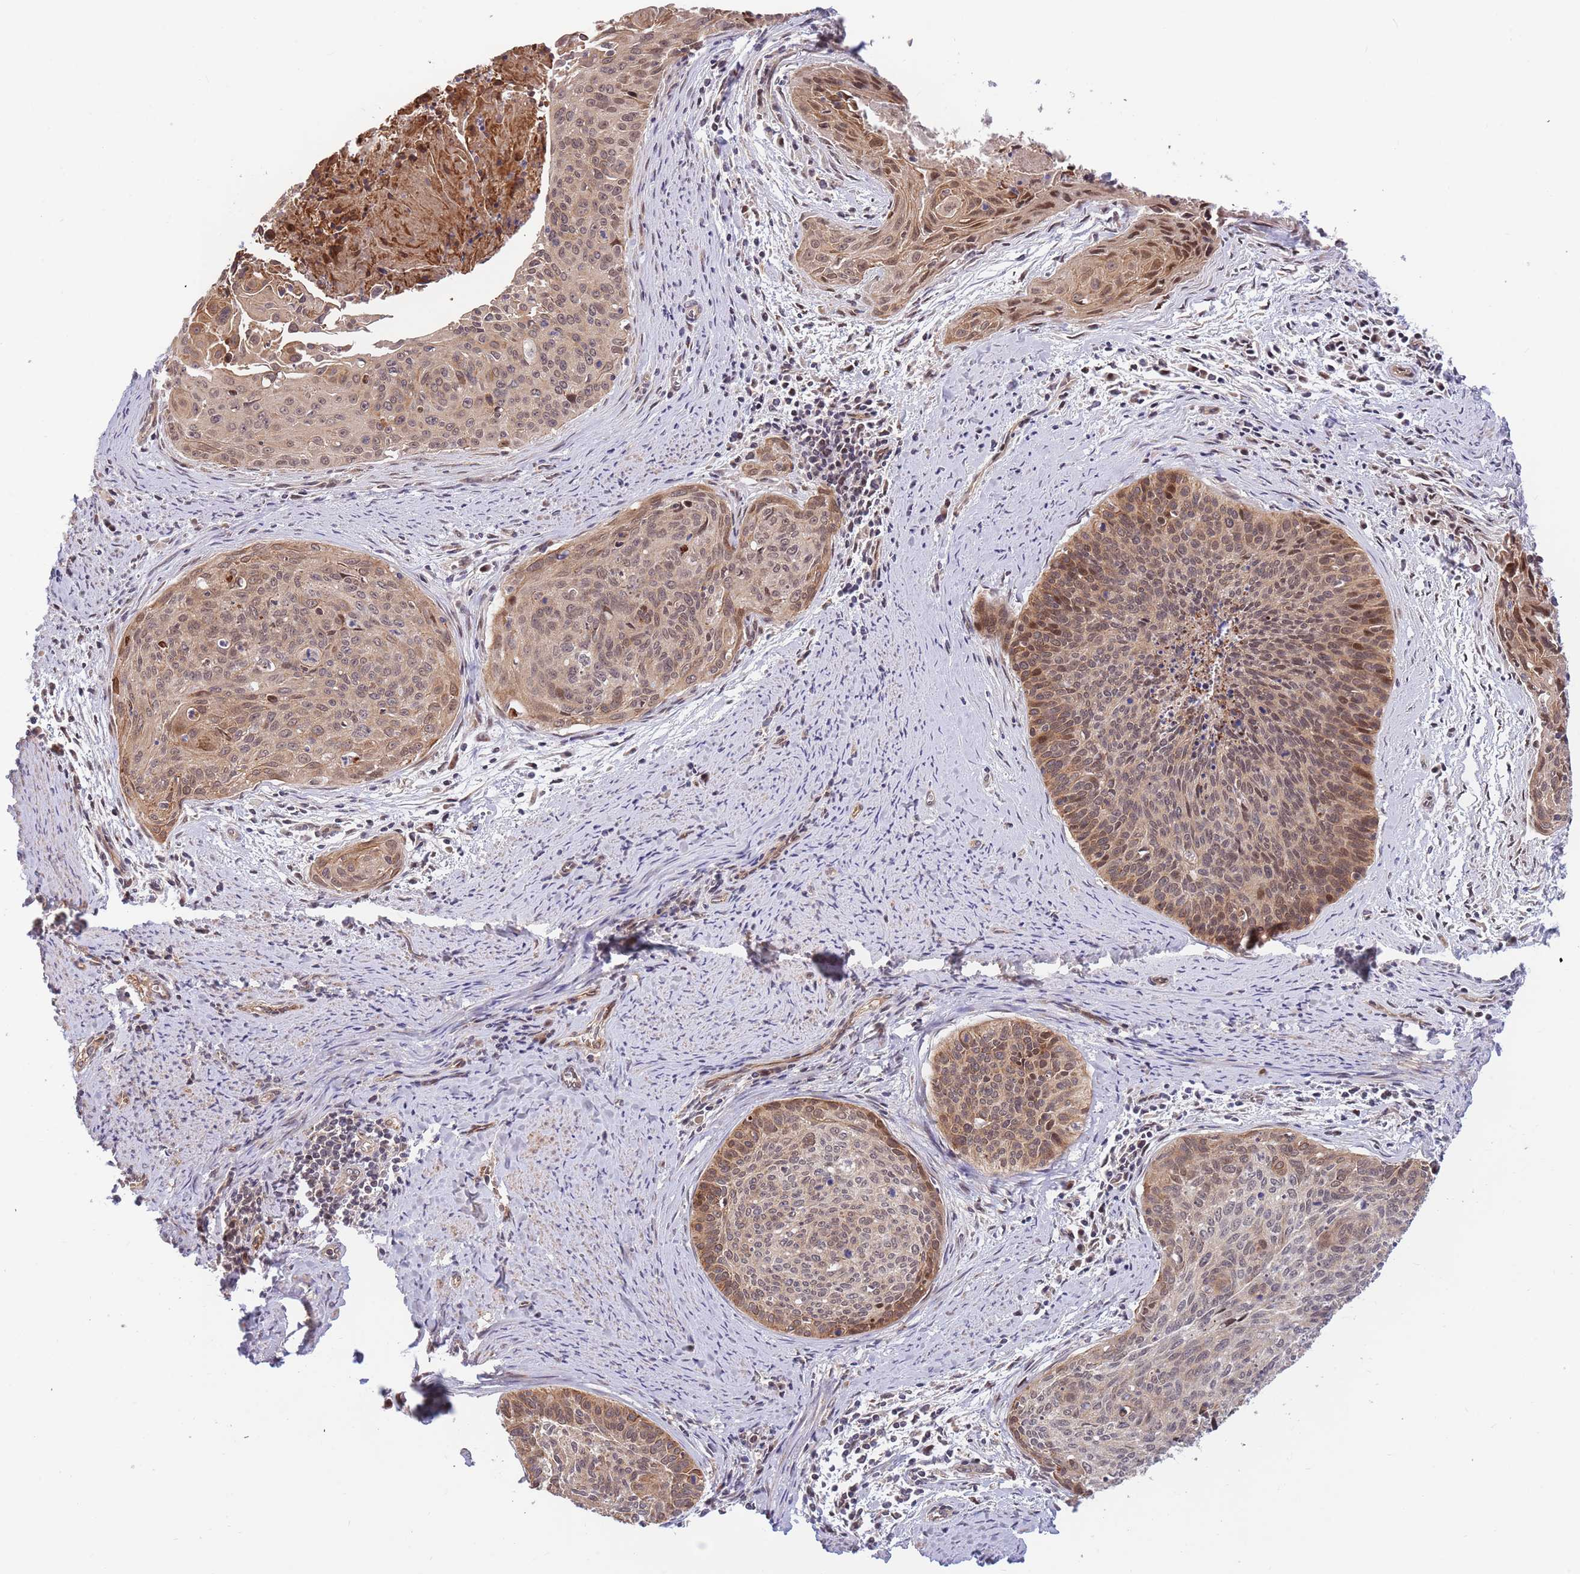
{"staining": {"intensity": "moderate", "quantity": ">75%", "location": "cytoplasmic/membranous,nuclear"}, "tissue": "cervical cancer", "cell_type": "Tumor cells", "image_type": "cancer", "snomed": [{"axis": "morphology", "description": "Squamous cell carcinoma, NOS"}, {"axis": "topography", "description": "Cervix"}], "caption": "A micrograph of squamous cell carcinoma (cervical) stained for a protein shows moderate cytoplasmic/membranous and nuclear brown staining in tumor cells.", "gene": "HAUS3", "patient": {"sex": "female", "age": 55}}